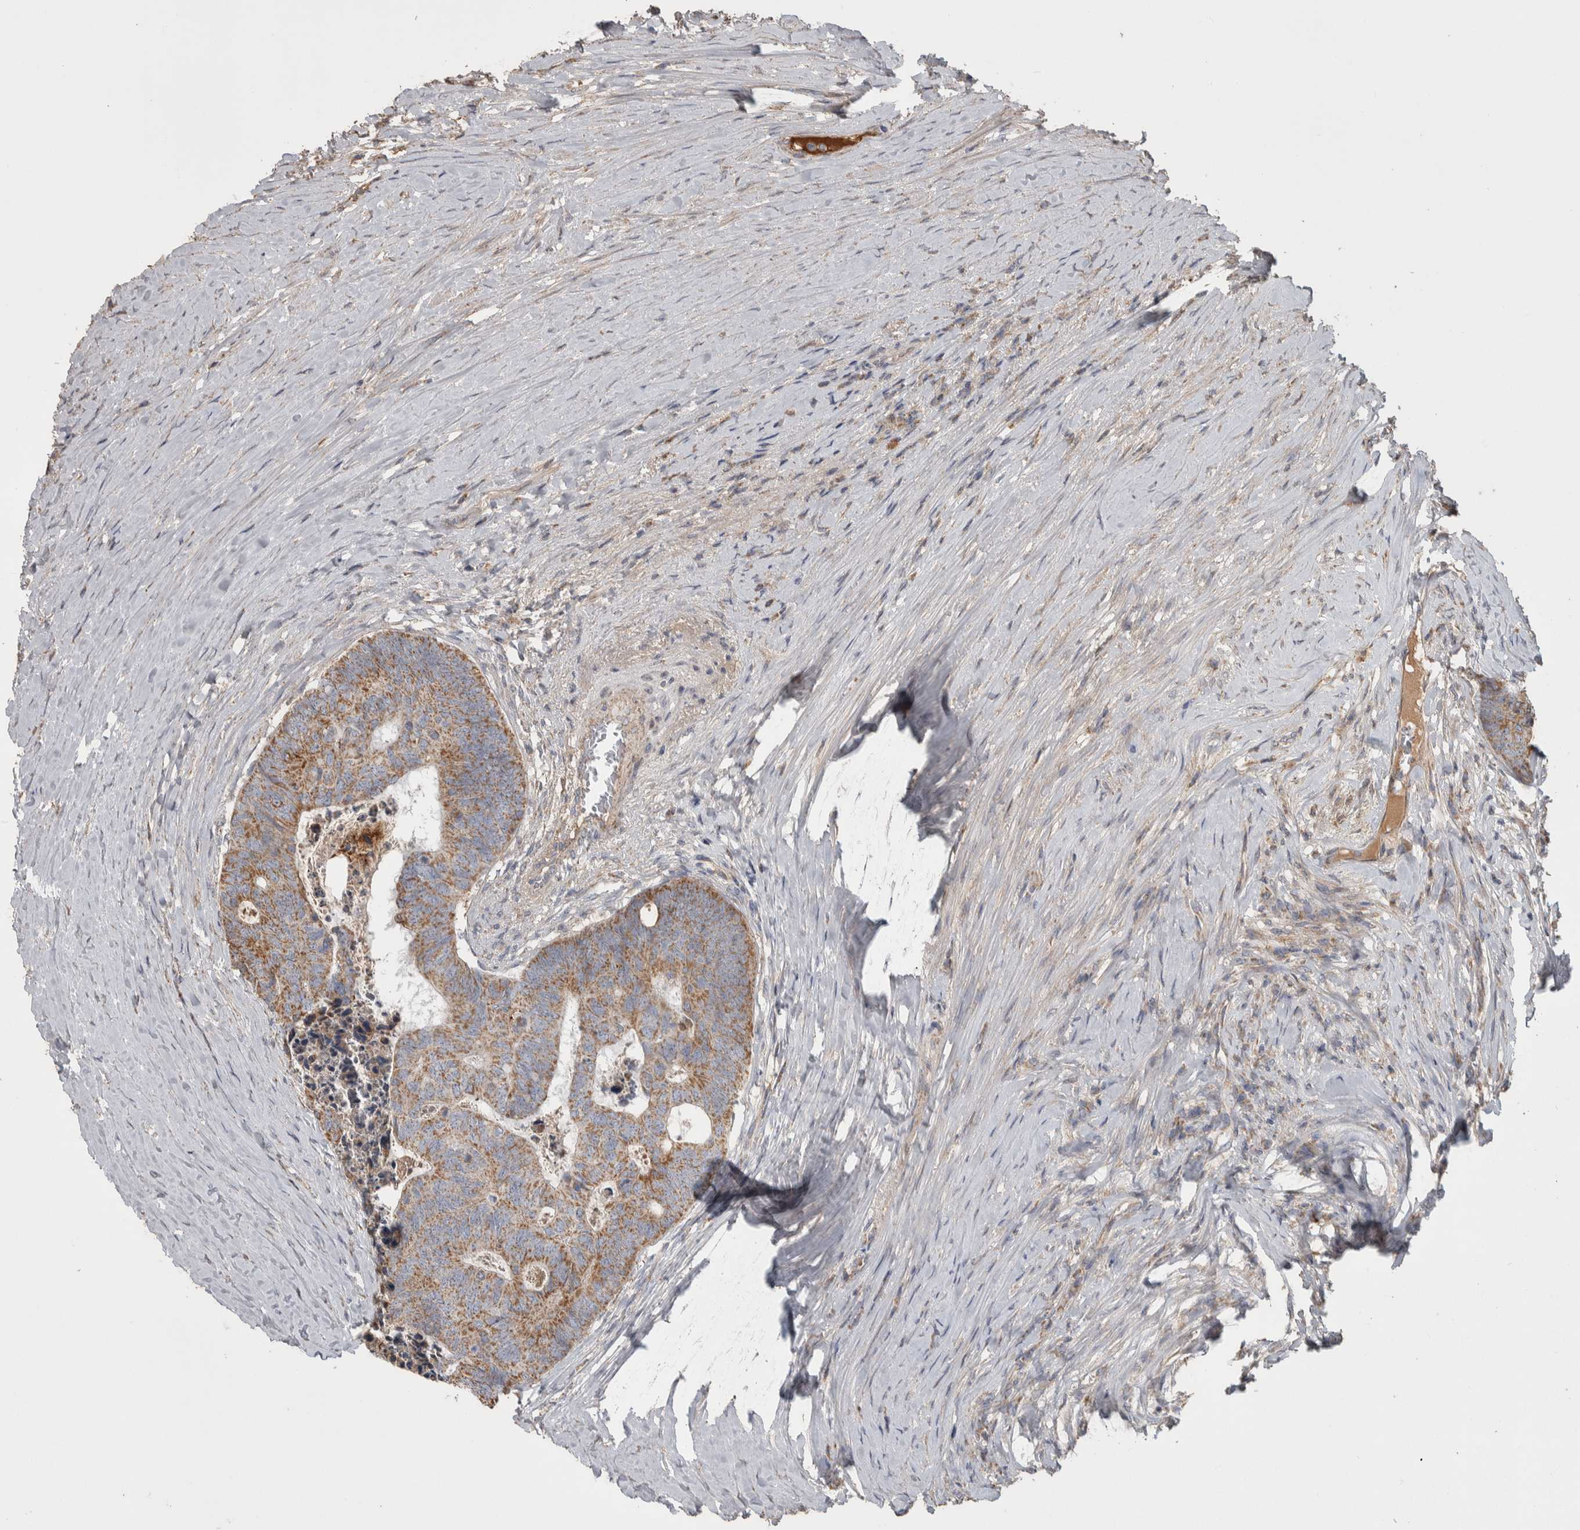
{"staining": {"intensity": "moderate", "quantity": ">75%", "location": "cytoplasmic/membranous"}, "tissue": "colorectal cancer", "cell_type": "Tumor cells", "image_type": "cancer", "snomed": [{"axis": "morphology", "description": "Adenocarcinoma, NOS"}, {"axis": "topography", "description": "Colon"}], "caption": "A histopathology image of colorectal adenocarcinoma stained for a protein exhibits moderate cytoplasmic/membranous brown staining in tumor cells.", "gene": "SCO1", "patient": {"sex": "female", "age": 67}}